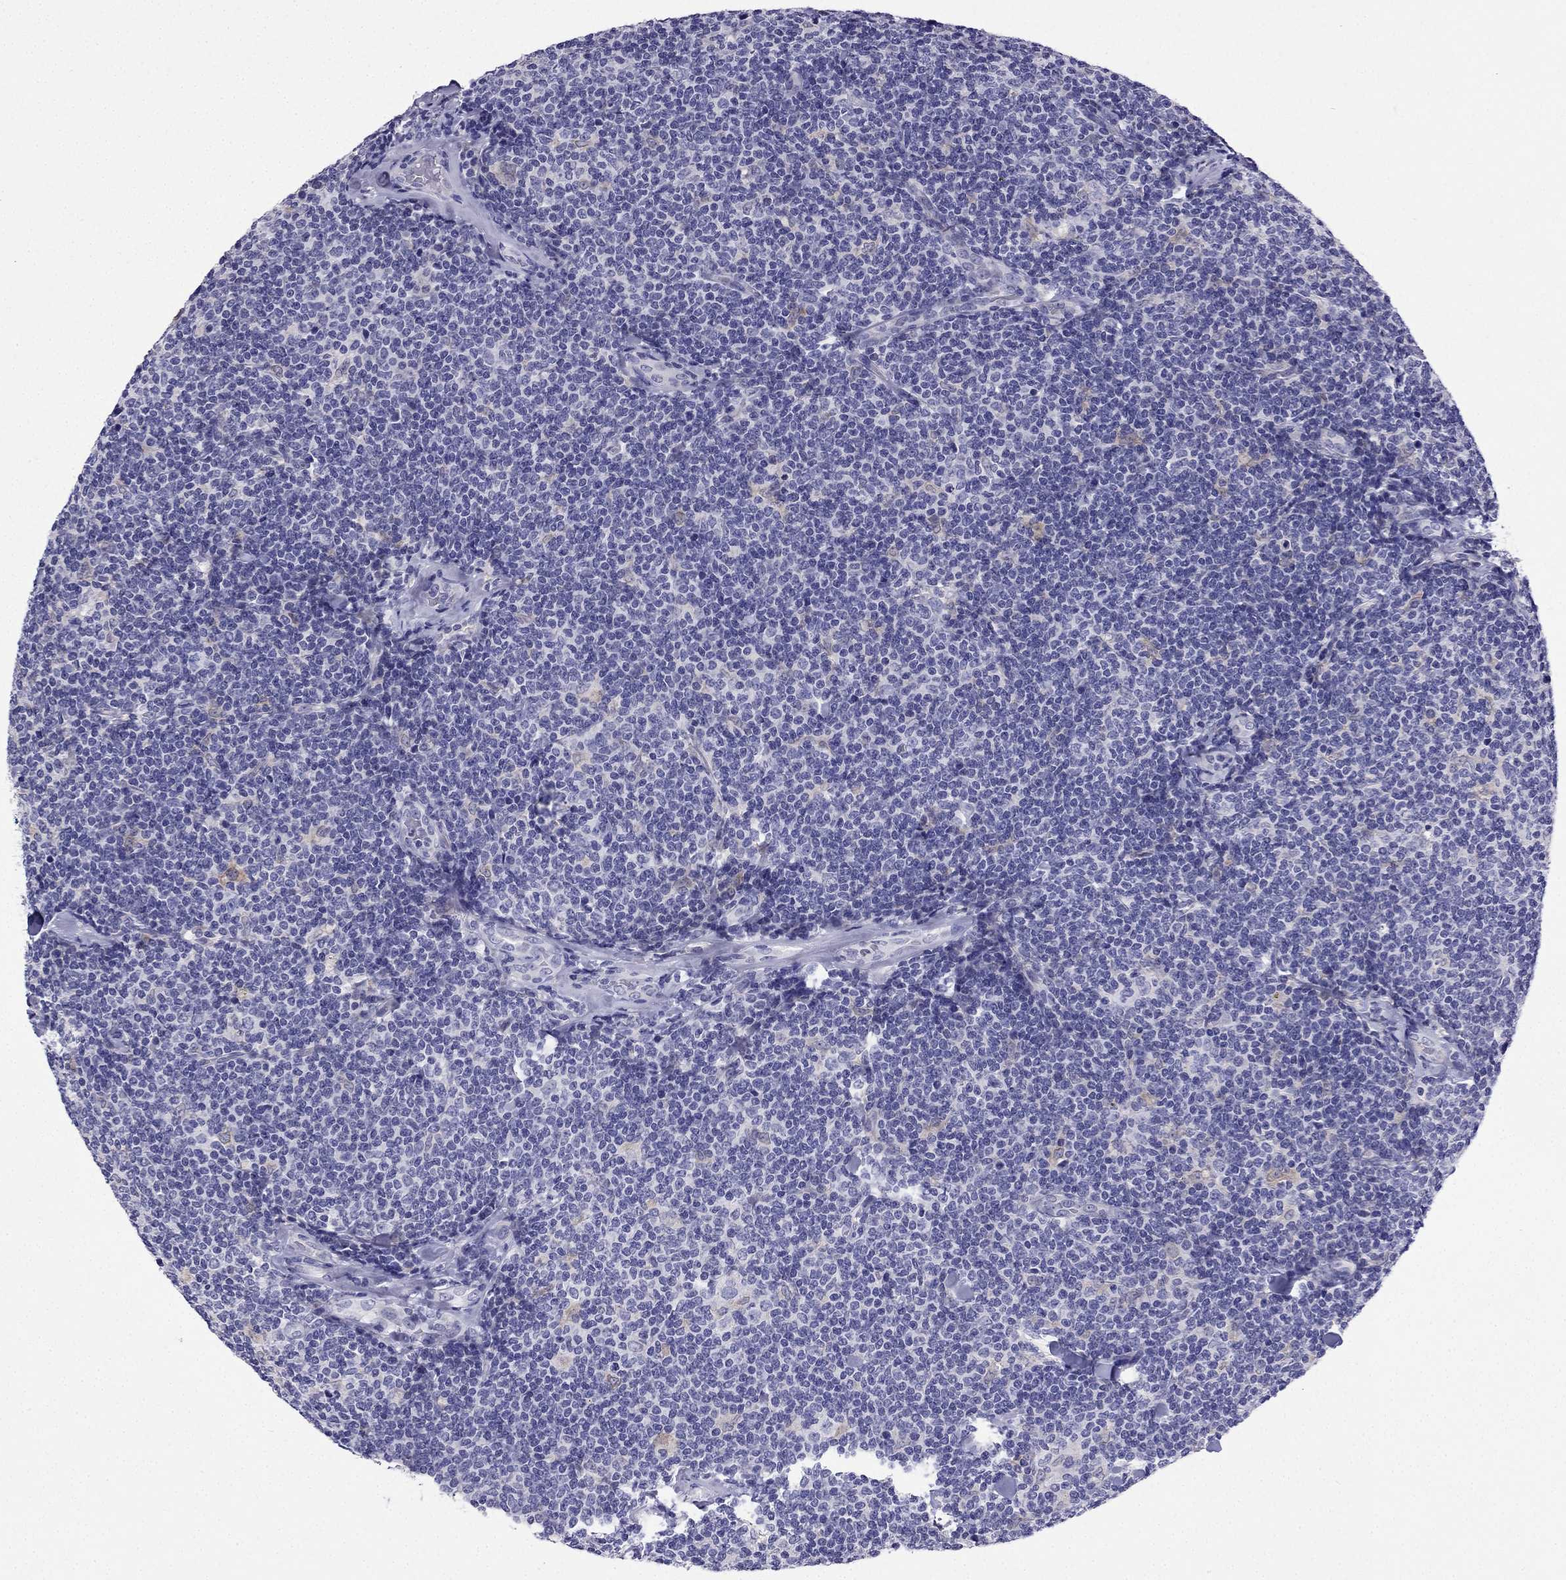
{"staining": {"intensity": "negative", "quantity": "none", "location": "none"}, "tissue": "lymphoma", "cell_type": "Tumor cells", "image_type": "cancer", "snomed": [{"axis": "morphology", "description": "Malignant lymphoma, non-Hodgkin's type, Low grade"}, {"axis": "topography", "description": "Lymph node"}], "caption": "Immunohistochemical staining of human low-grade malignant lymphoma, non-Hodgkin's type shows no significant staining in tumor cells.", "gene": "KCNJ10", "patient": {"sex": "female", "age": 56}}